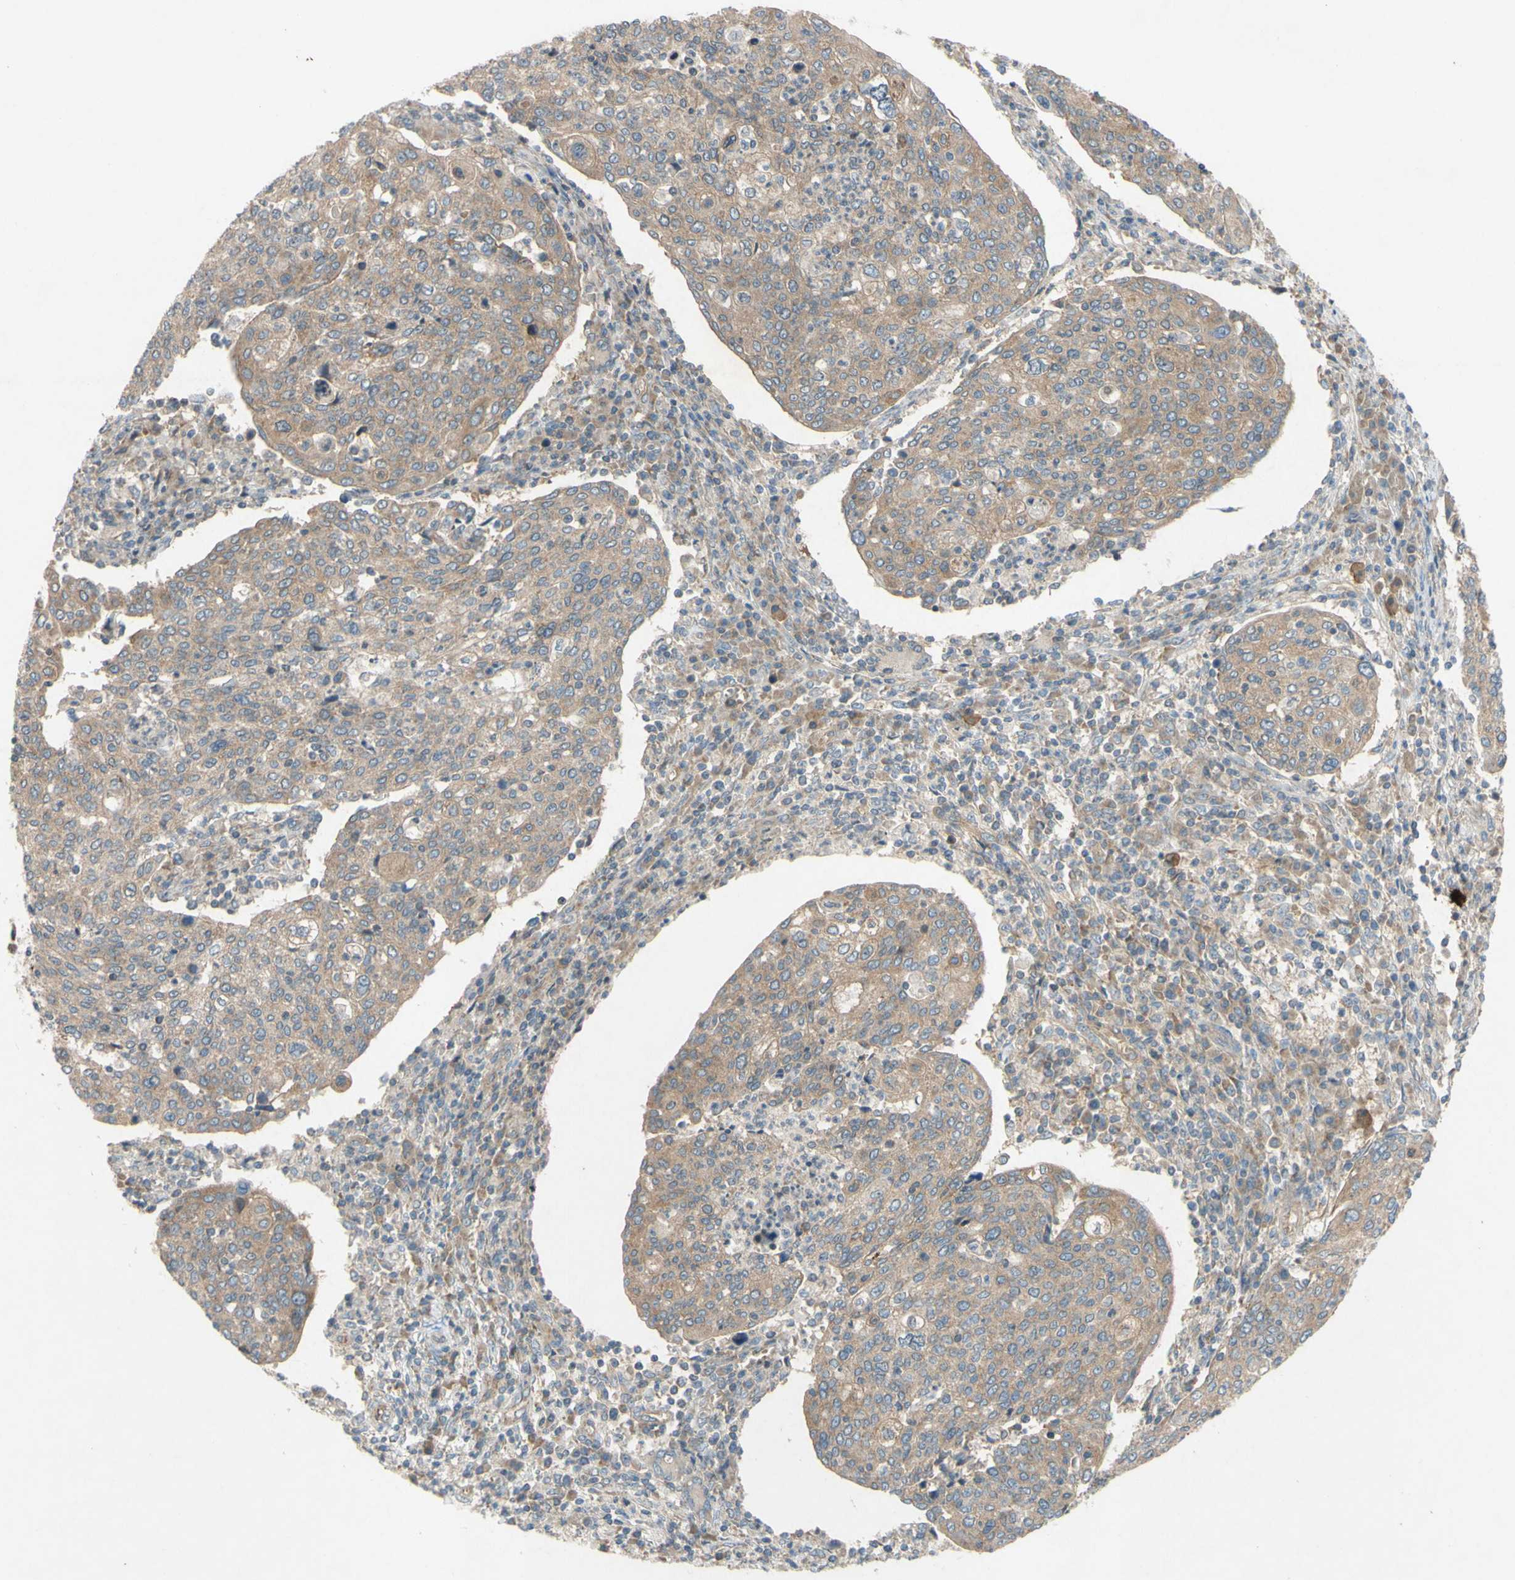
{"staining": {"intensity": "moderate", "quantity": ">75%", "location": "cytoplasmic/membranous"}, "tissue": "cervical cancer", "cell_type": "Tumor cells", "image_type": "cancer", "snomed": [{"axis": "morphology", "description": "Squamous cell carcinoma, NOS"}, {"axis": "topography", "description": "Cervix"}], "caption": "About >75% of tumor cells in human cervical squamous cell carcinoma show moderate cytoplasmic/membranous protein positivity as visualized by brown immunohistochemical staining.", "gene": "TST", "patient": {"sex": "female", "age": 40}}